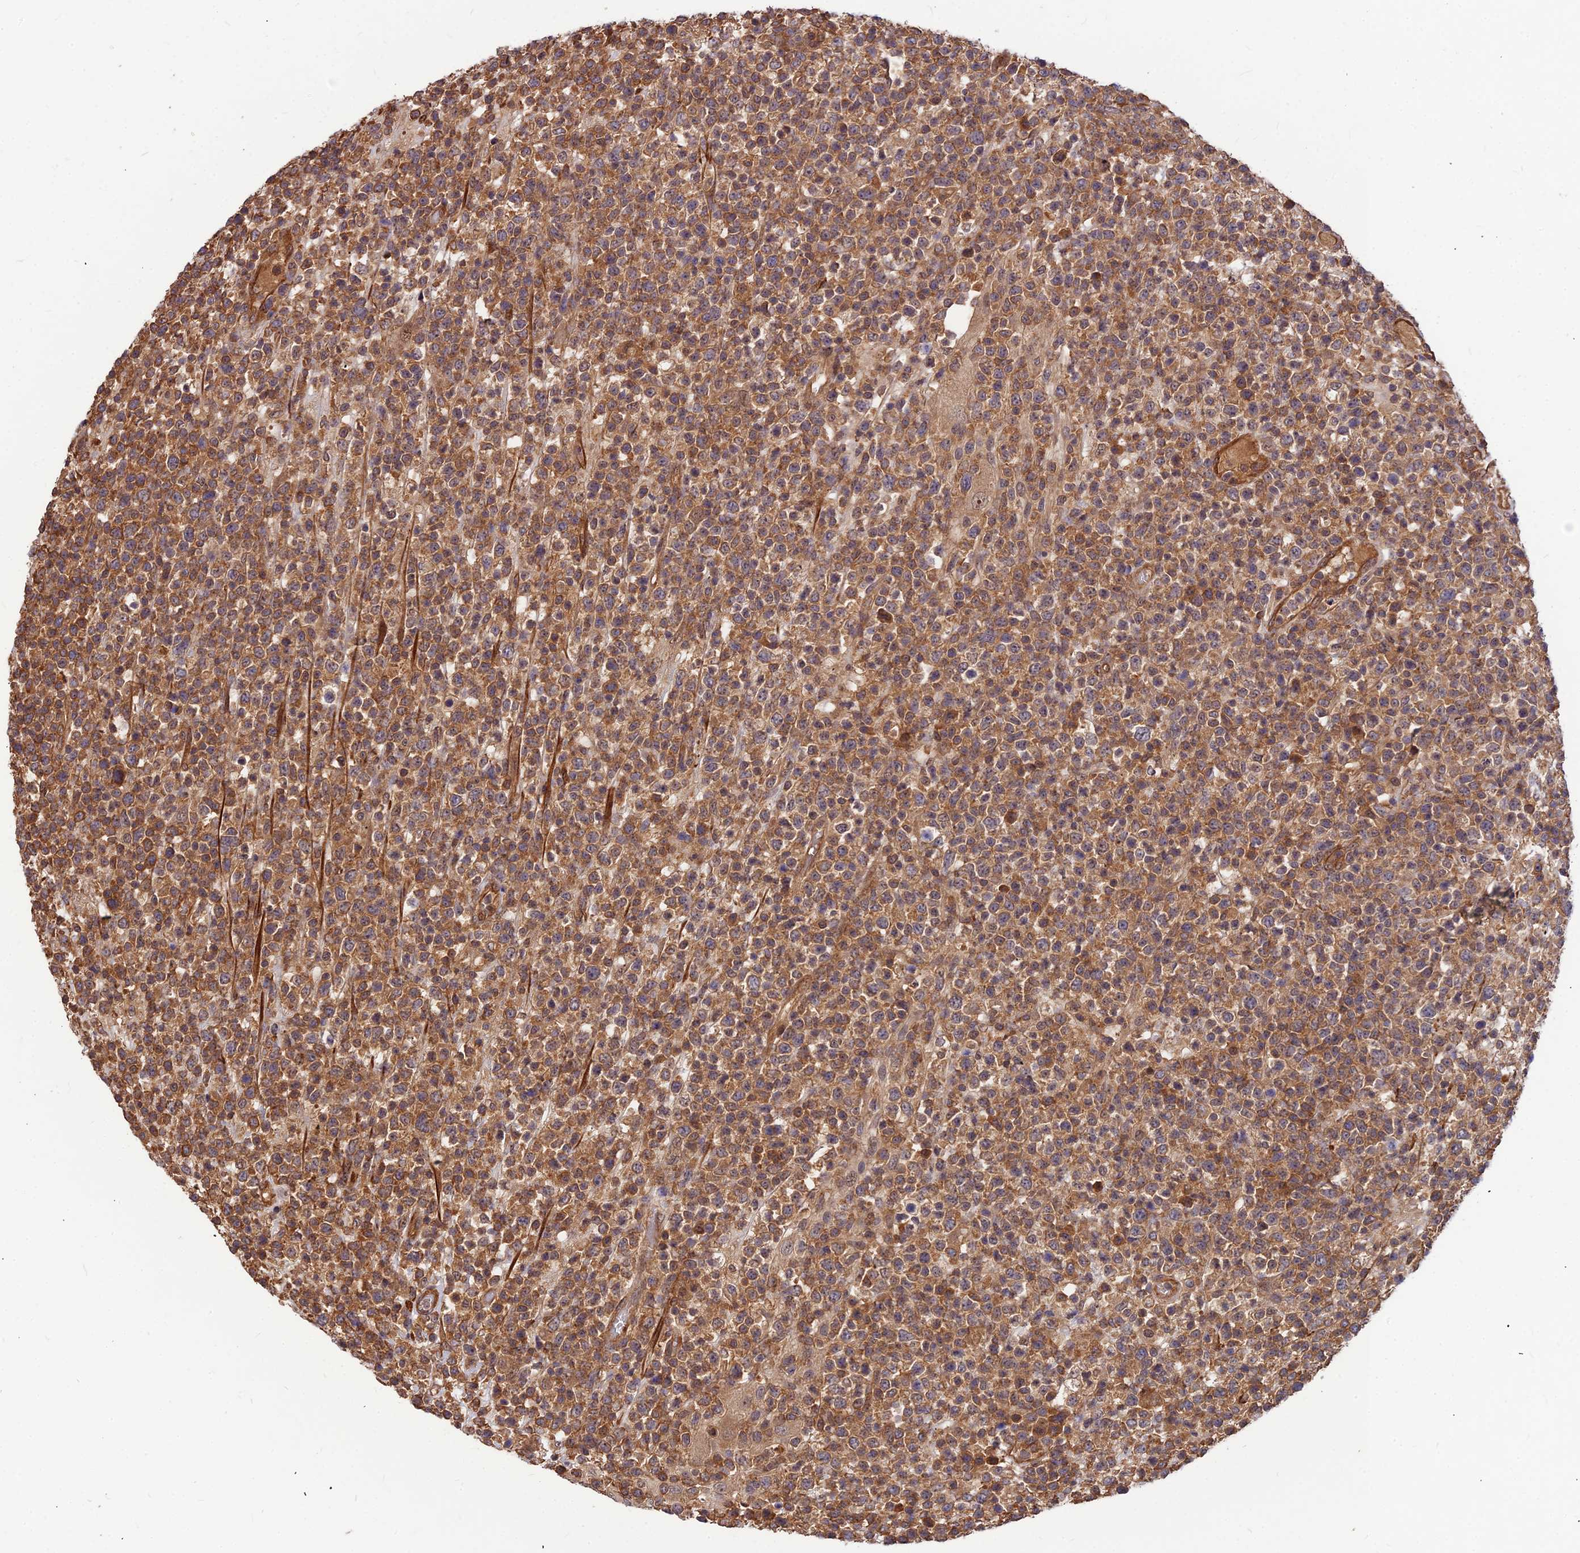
{"staining": {"intensity": "moderate", "quantity": ">75%", "location": "cytoplasmic/membranous"}, "tissue": "lymphoma", "cell_type": "Tumor cells", "image_type": "cancer", "snomed": [{"axis": "morphology", "description": "Malignant lymphoma, non-Hodgkin's type, High grade"}, {"axis": "topography", "description": "Colon"}], "caption": "Malignant lymphoma, non-Hodgkin's type (high-grade) stained for a protein demonstrates moderate cytoplasmic/membranous positivity in tumor cells.", "gene": "ZNF467", "patient": {"sex": "female", "age": 53}}